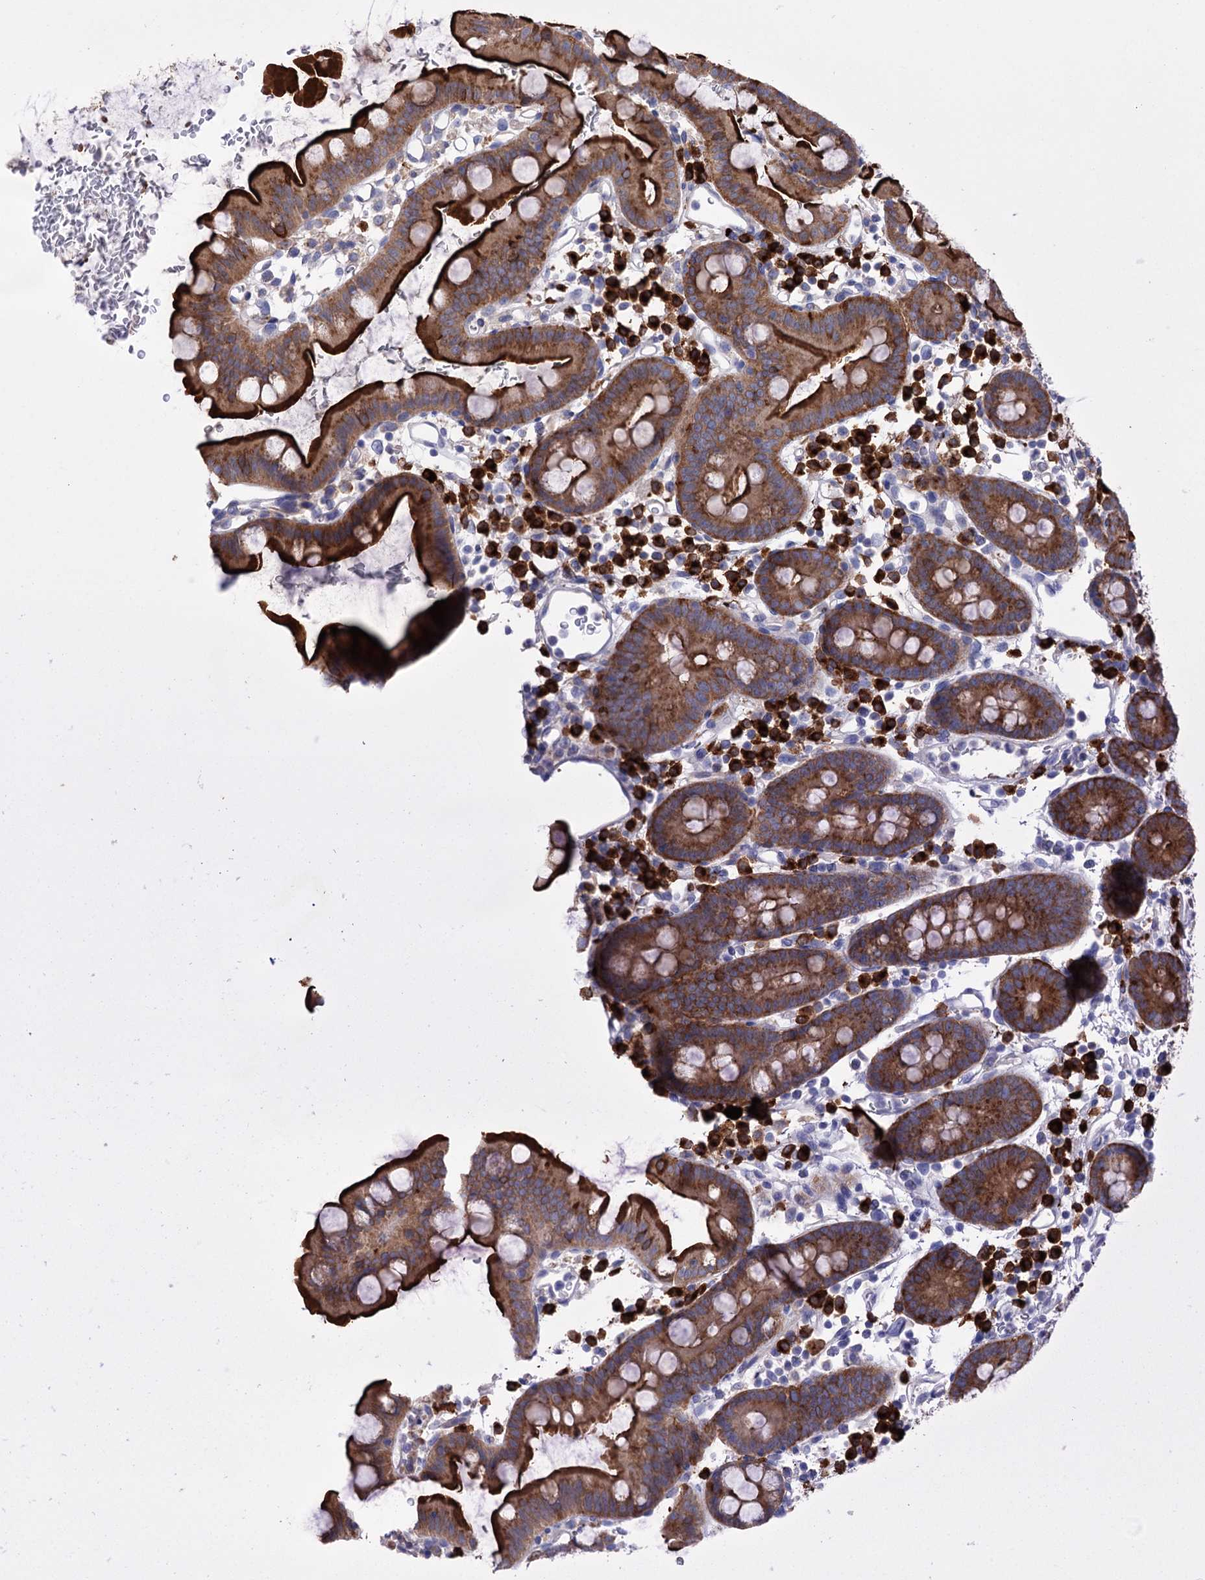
{"staining": {"intensity": "strong", "quantity": ">75%", "location": "cytoplasmic/membranous"}, "tissue": "small intestine", "cell_type": "Glandular cells", "image_type": "normal", "snomed": [{"axis": "morphology", "description": "Normal tissue, NOS"}, {"axis": "topography", "description": "Stomach, upper"}, {"axis": "topography", "description": "Stomach, lower"}, {"axis": "topography", "description": "Small intestine"}], "caption": "The immunohistochemical stain shows strong cytoplasmic/membranous positivity in glandular cells of normal small intestine.", "gene": "BBS4", "patient": {"sex": "male", "age": 68}}